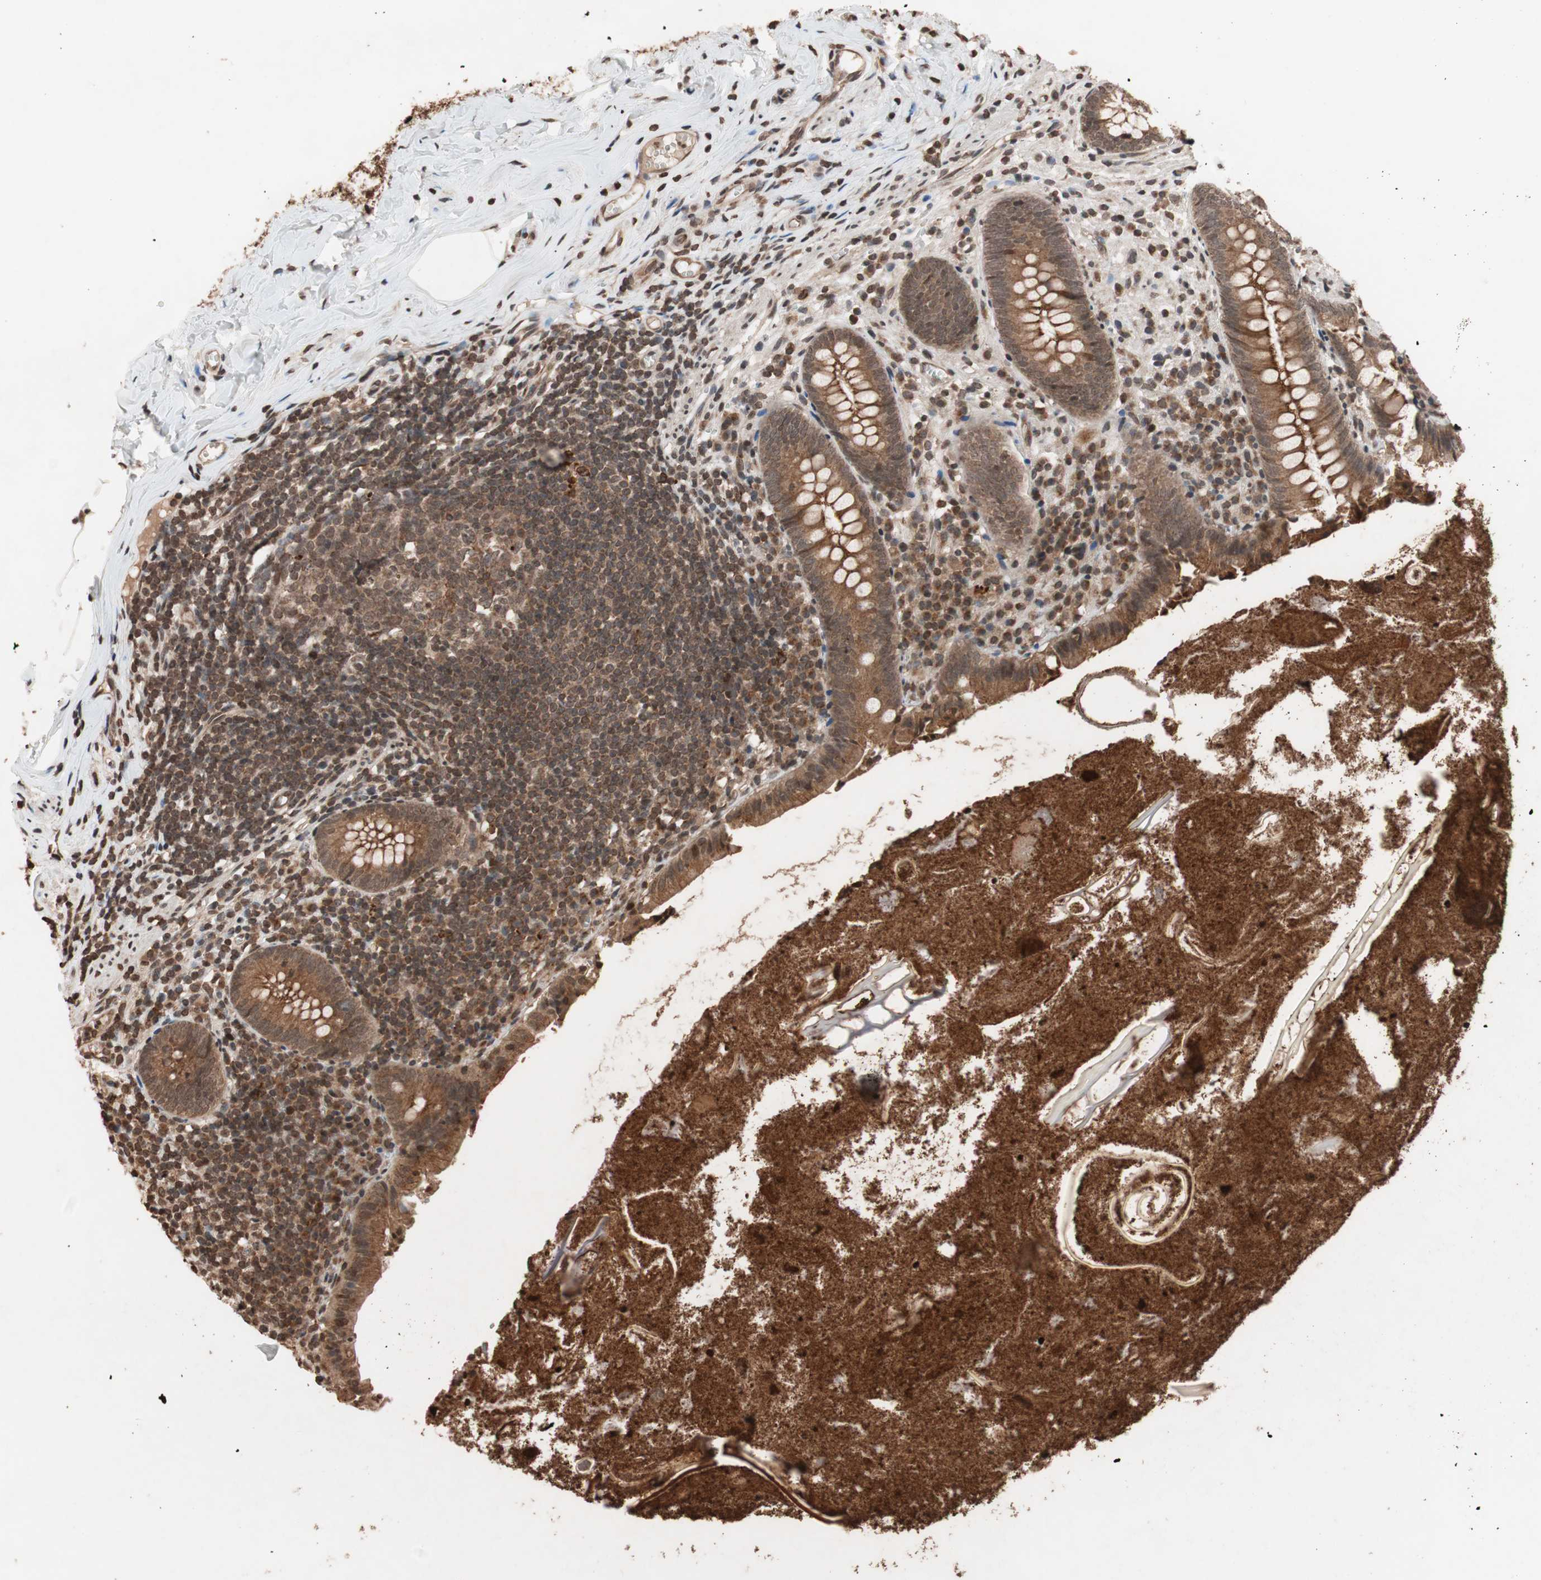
{"staining": {"intensity": "moderate", "quantity": ">75%", "location": "cytoplasmic/membranous"}, "tissue": "appendix", "cell_type": "Glandular cells", "image_type": "normal", "snomed": [{"axis": "morphology", "description": "Normal tissue, NOS"}, {"axis": "topography", "description": "Appendix"}], "caption": "The histopathology image displays immunohistochemical staining of normal appendix. There is moderate cytoplasmic/membranous expression is seen in approximately >75% of glandular cells.", "gene": "ZFC3H1", "patient": {"sex": "male", "age": 52}}